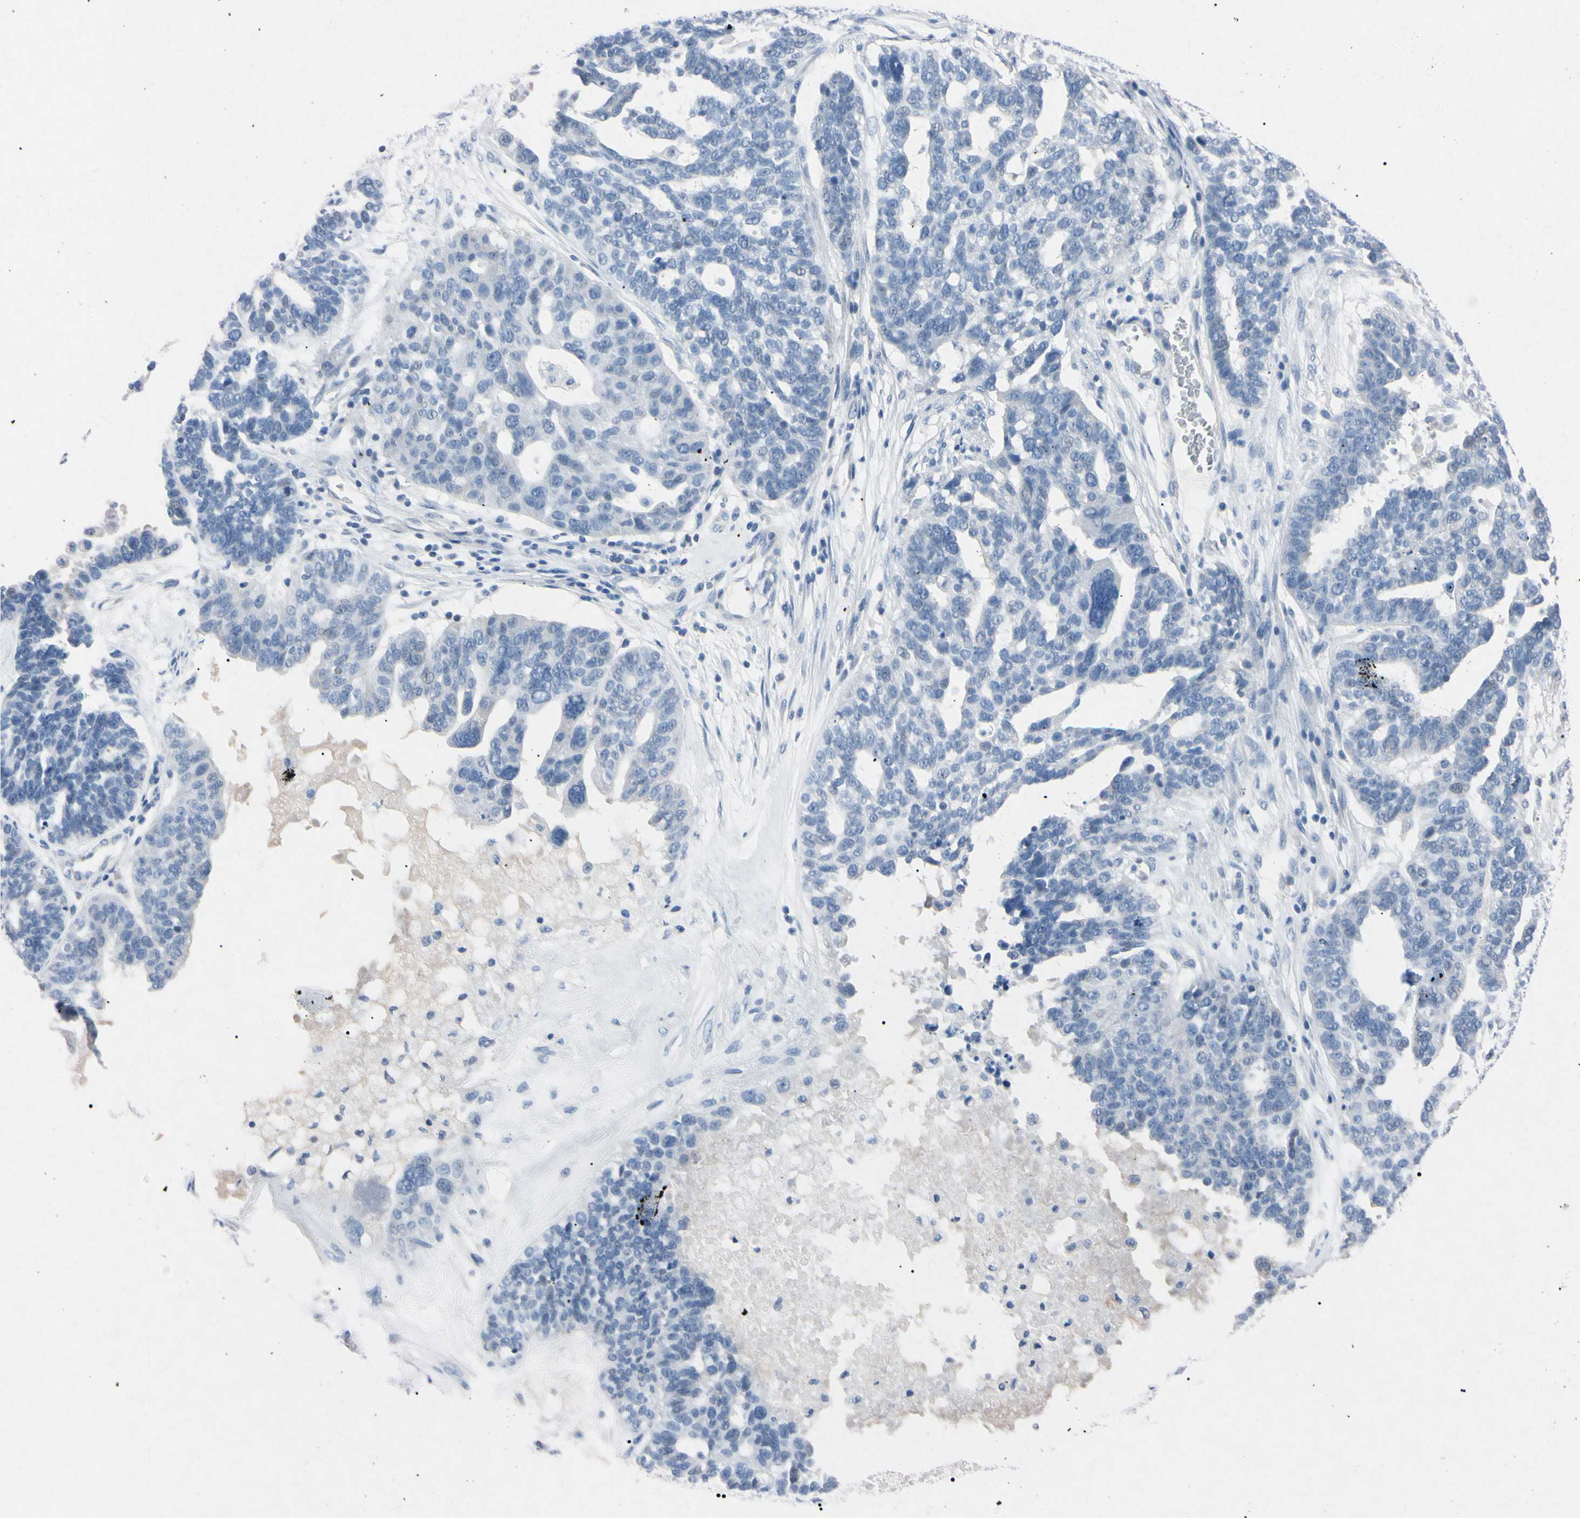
{"staining": {"intensity": "negative", "quantity": "none", "location": "none"}, "tissue": "ovarian cancer", "cell_type": "Tumor cells", "image_type": "cancer", "snomed": [{"axis": "morphology", "description": "Cystadenocarcinoma, serous, NOS"}, {"axis": "topography", "description": "Ovary"}], "caption": "A photomicrograph of ovarian cancer stained for a protein shows no brown staining in tumor cells.", "gene": "ELN", "patient": {"sex": "female", "age": 59}}